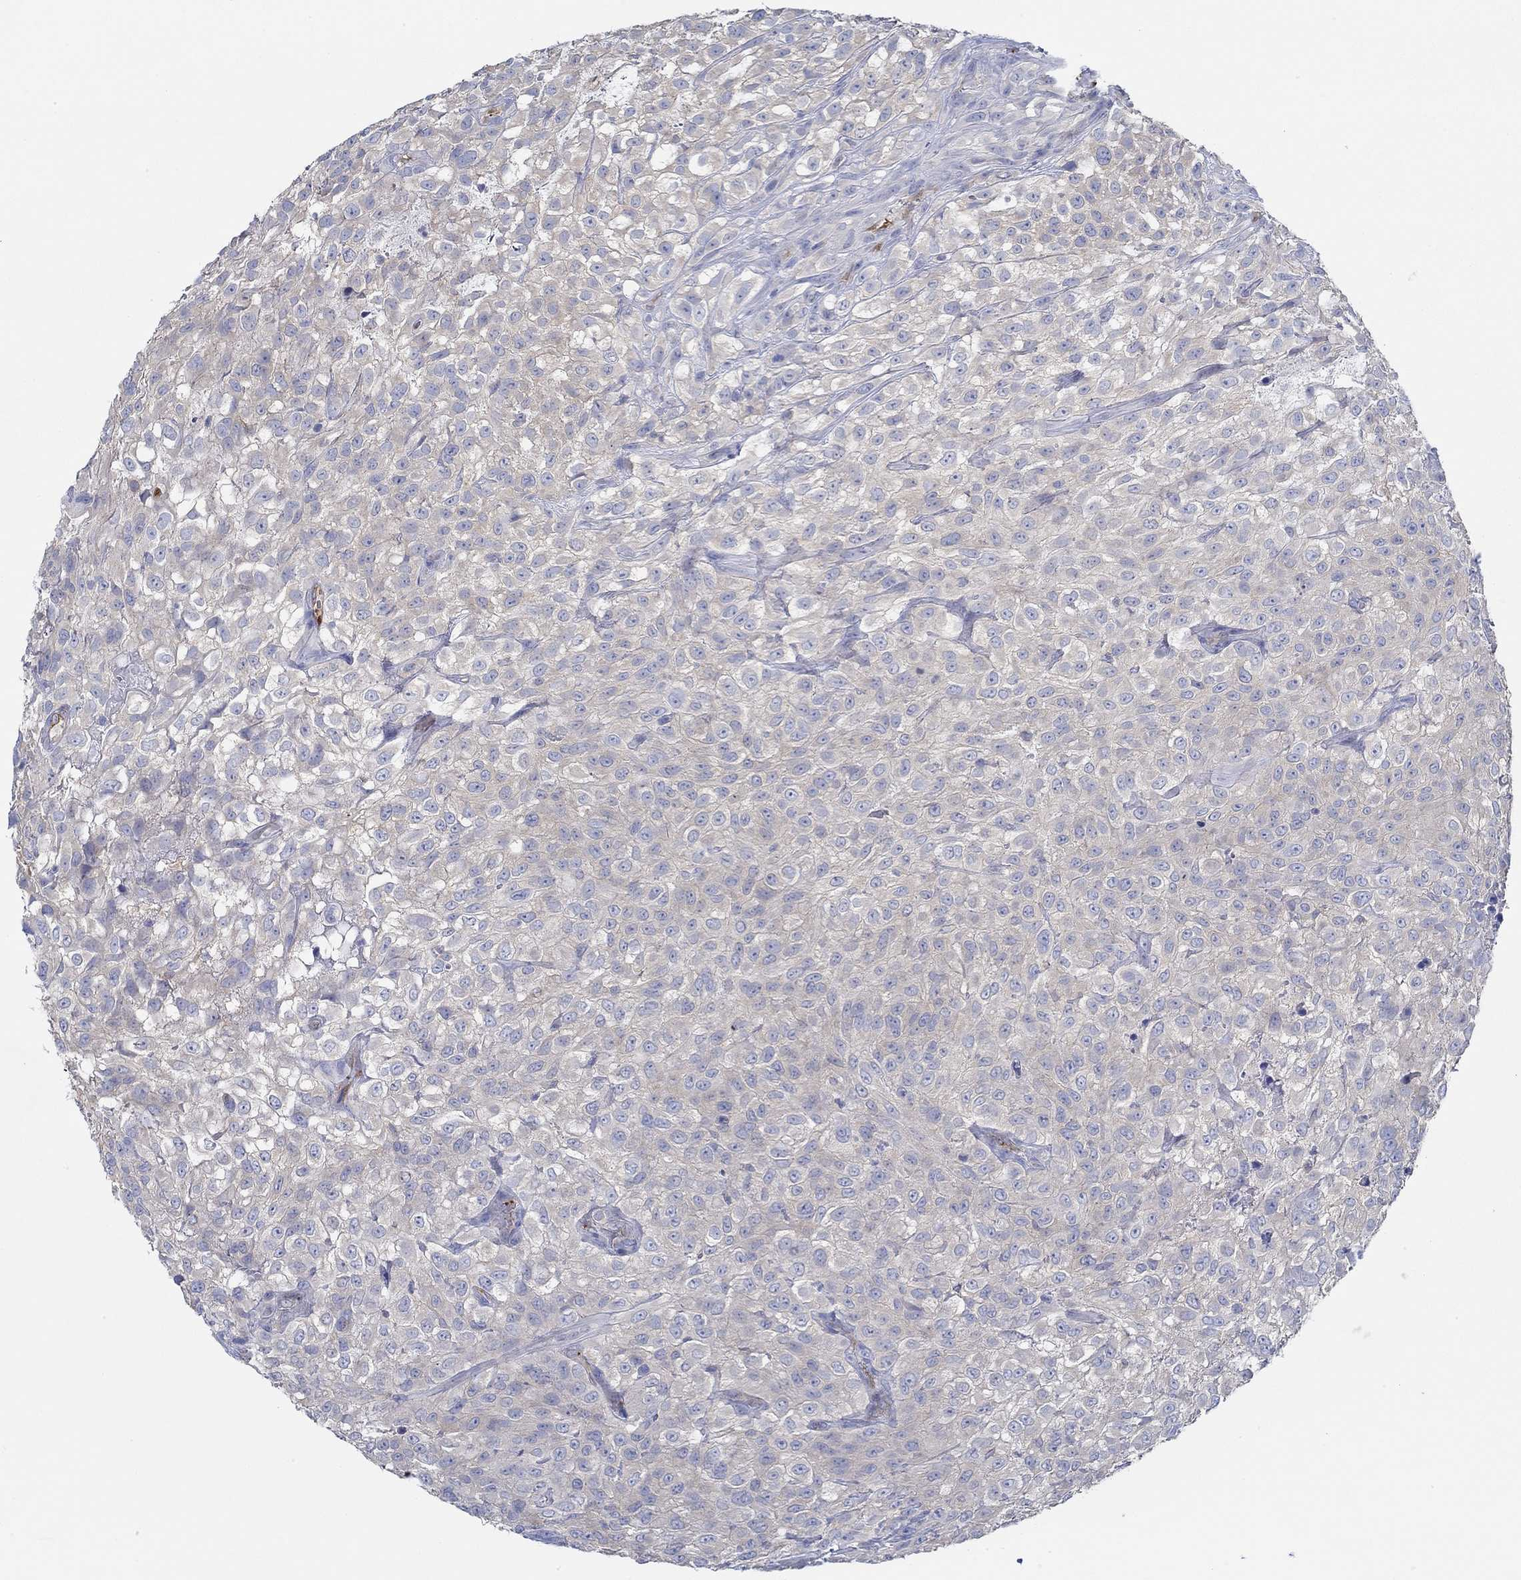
{"staining": {"intensity": "negative", "quantity": "none", "location": "none"}, "tissue": "urothelial cancer", "cell_type": "Tumor cells", "image_type": "cancer", "snomed": [{"axis": "morphology", "description": "Urothelial carcinoma, High grade"}, {"axis": "topography", "description": "Urinary bladder"}], "caption": "Tumor cells are negative for brown protein staining in urothelial cancer.", "gene": "SLC27A3", "patient": {"sex": "male", "age": 56}}